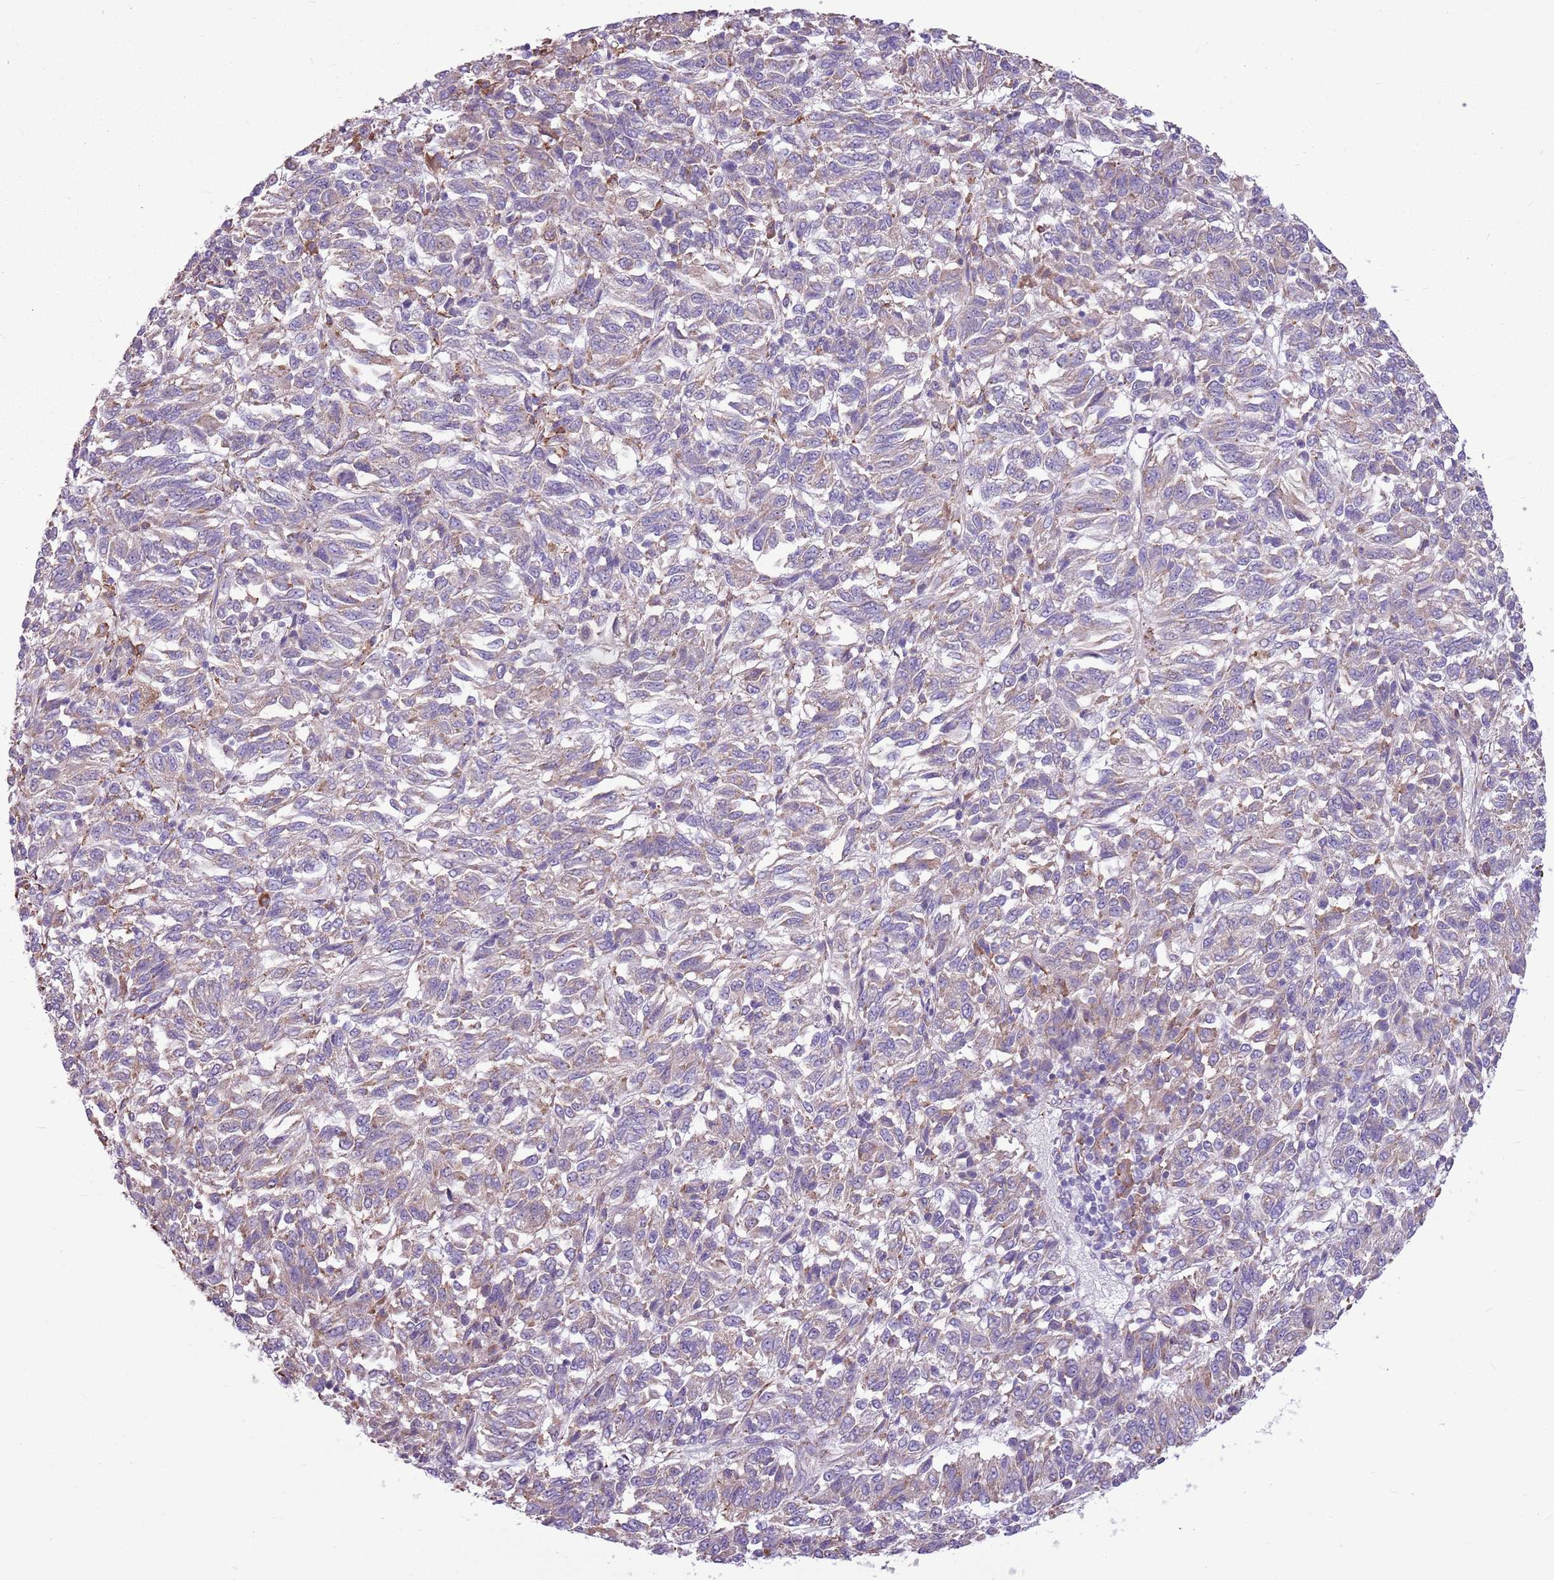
{"staining": {"intensity": "weak", "quantity": "<25%", "location": "cytoplasmic/membranous"}, "tissue": "melanoma", "cell_type": "Tumor cells", "image_type": "cancer", "snomed": [{"axis": "morphology", "description": "Malignant melanoma, Metastatic site"}, {"axis": "topography", "description": "Lung"}], "caption": "Immunohistochemistry (IHC) image of neoplastic tissue: human malignant melanoma (metastatic site) stained with DAB (3,3'-diaminobenzidine) demonstrates no significant protein expression in tumor cells.", "gene": "KCTD19", "patient": {"sex": "male", "age": 64}}